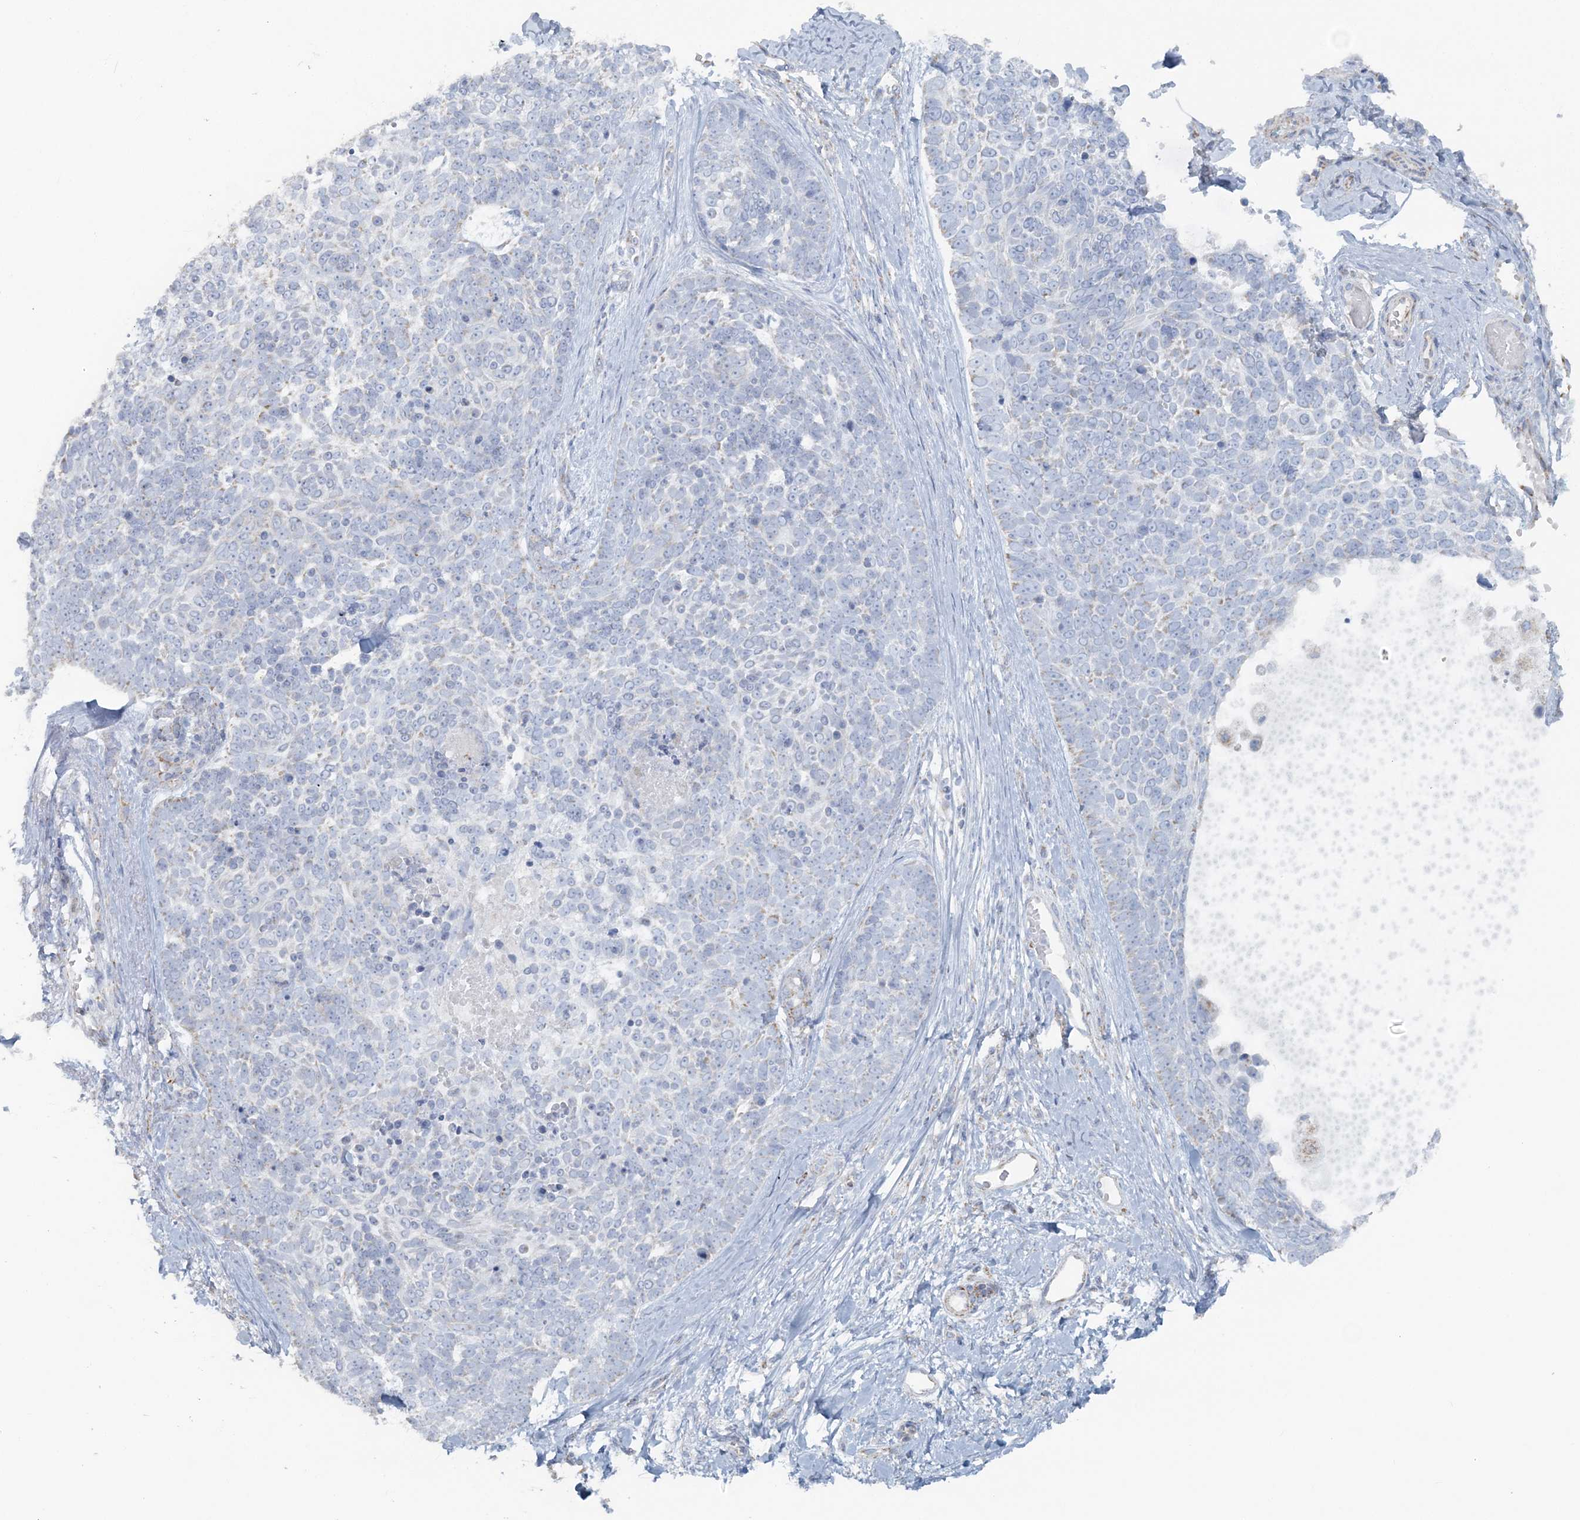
{"staining": {"intensity": "negative", "quantity": "none", "location": "none"}, "tissue": "skin cancer", "cell_type": "Tumor cells", "image_type": "cancer", "snomed": [{"axis": "morphology", "description": "Basal cell carcinoma"}, {"axis": "topography", "description": "Skin"}], "caption": "The image displays no staining of tumor cells in skin cancer.", "gene": "PCCB", "patient": {"sex": "female", "age": 81}}